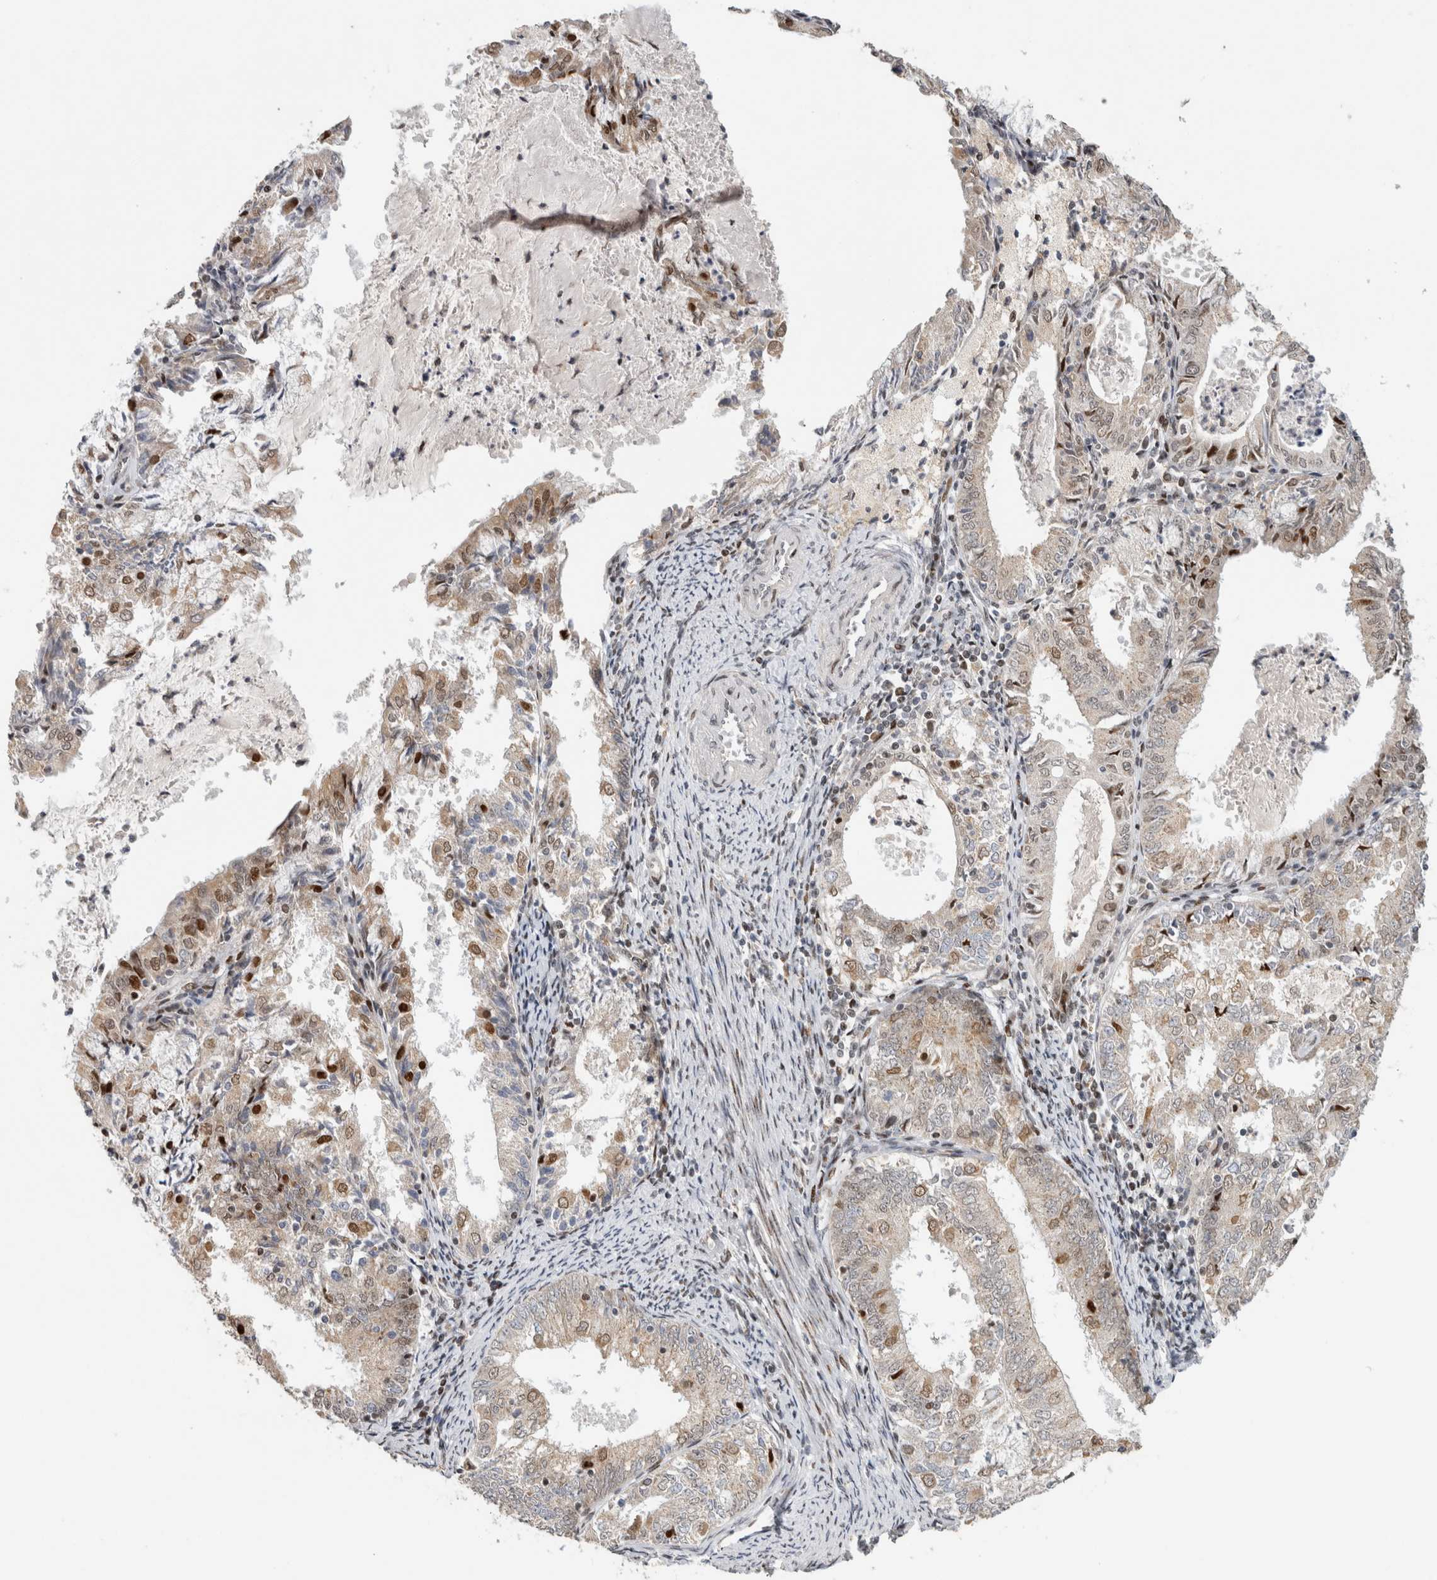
{"staining": {"intensity": "moderate", "quantity": "<25%", "location": "nuclear"}, "tissue": "endometrial cancer", "cell_type": "Tumor cells", "image_type": "cancer", "snomed": [{"axis": "morphology", "description": "Adenocarcinoma, NOS"}, {"axis": "topography", "description": "Endometrium"}], "caption": "This histopathology image exhibits immunohistochemistry (IHC) staining of human endometrial cancer (adenocarcinoma), with low moderate nuclear expression in about <25% of tumor cells.", "gene": "C8orf58", "patient": {"sex": "female", "age": 57}}